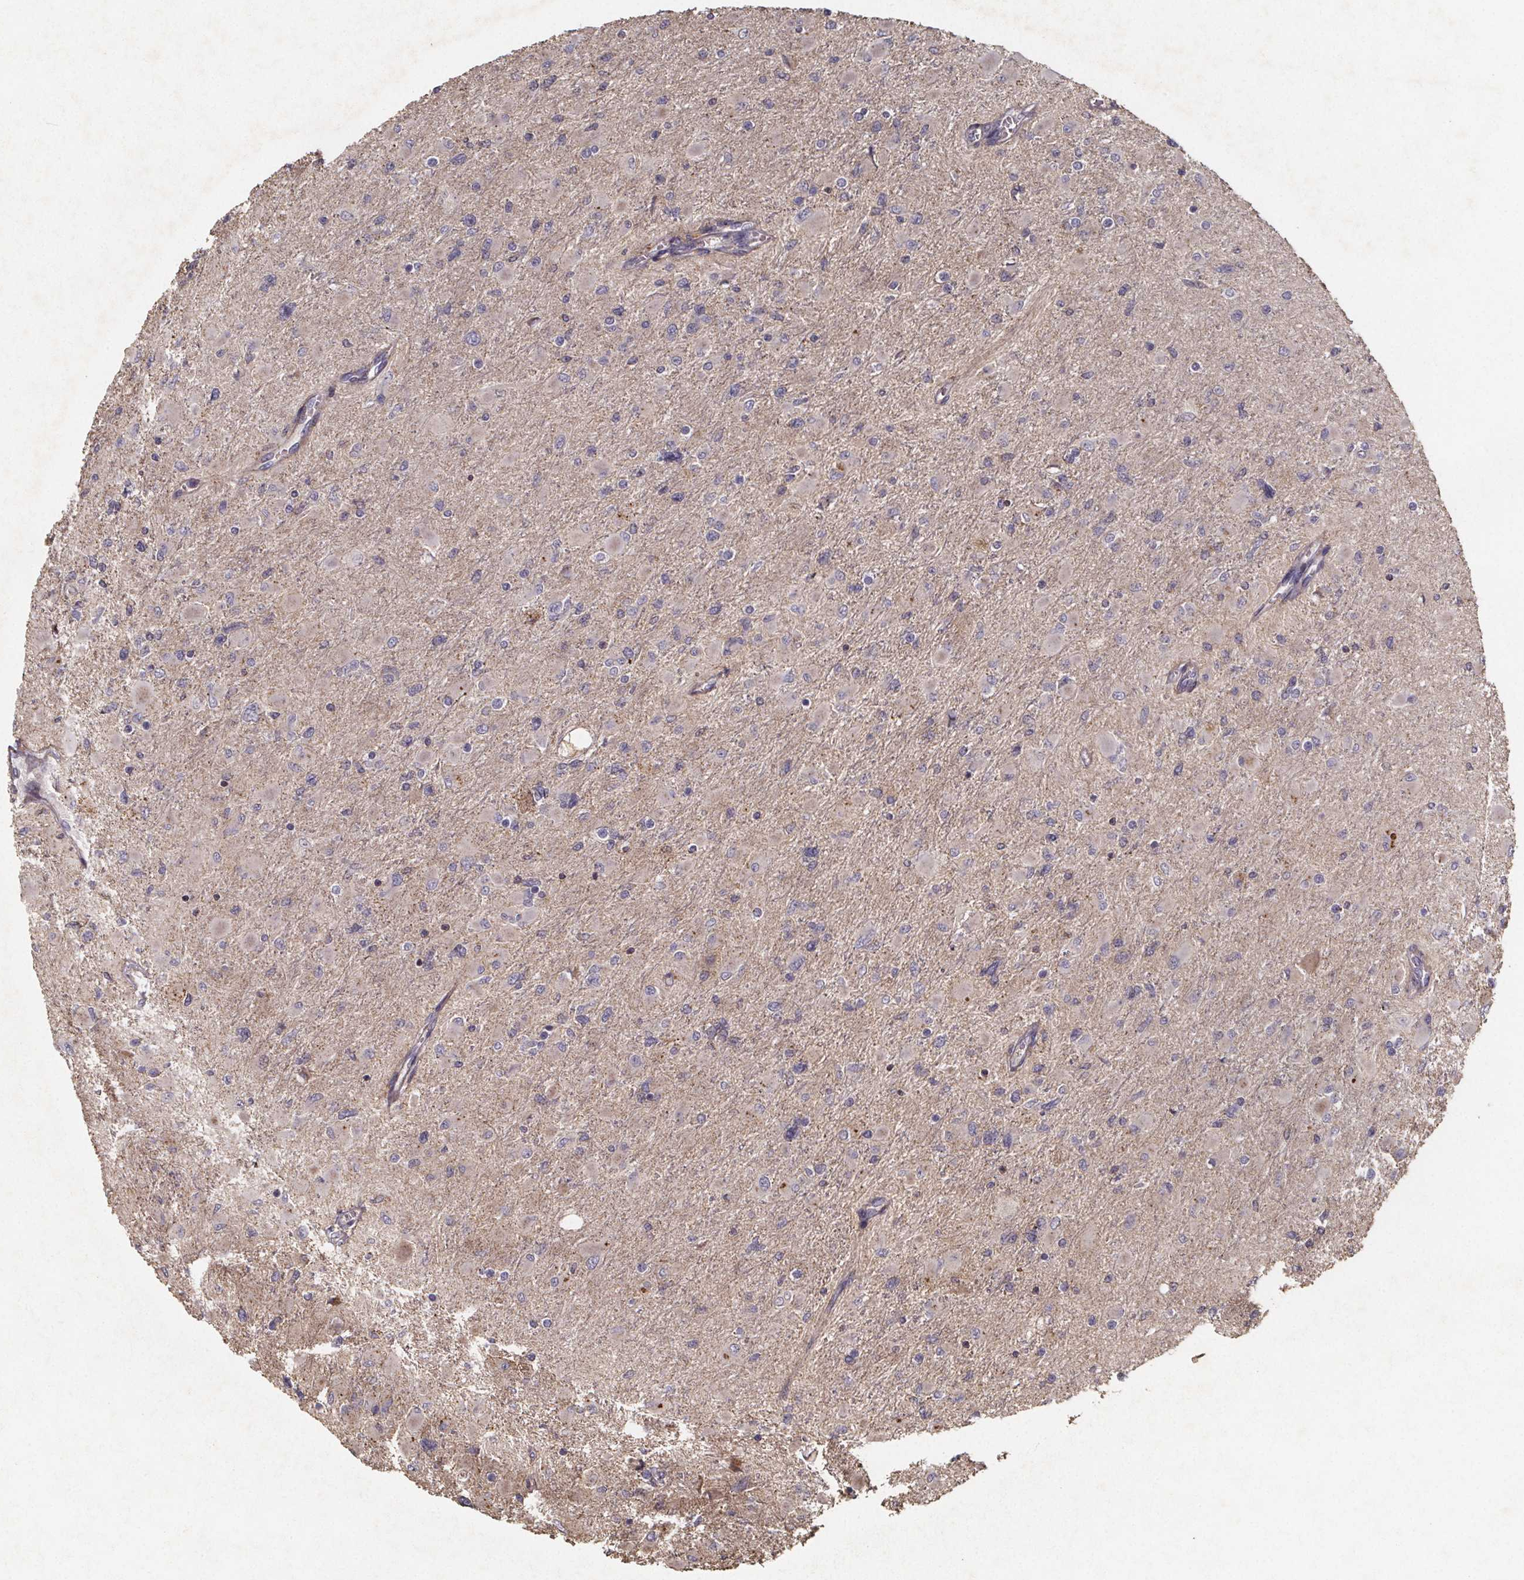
{"staining": {"intensity": "negative", "quantity": "none", "location": "none"}, "tissue": "glioma", "cell_type": "Tumor cells", "image_type": "cancer", "snomed": [{"axis": "morphology", "description": "Glioma, malignant, High grade"}, {"axis": "topography", "description": "Cerebral cortex"}], "caption": "Tumor cells show no significant staining in malignant high-grade glioma. (DAB IHC with hematoxylin counter stain).", "gene": "ZNF879", "patient": {"sex": "female", "age": 36}}